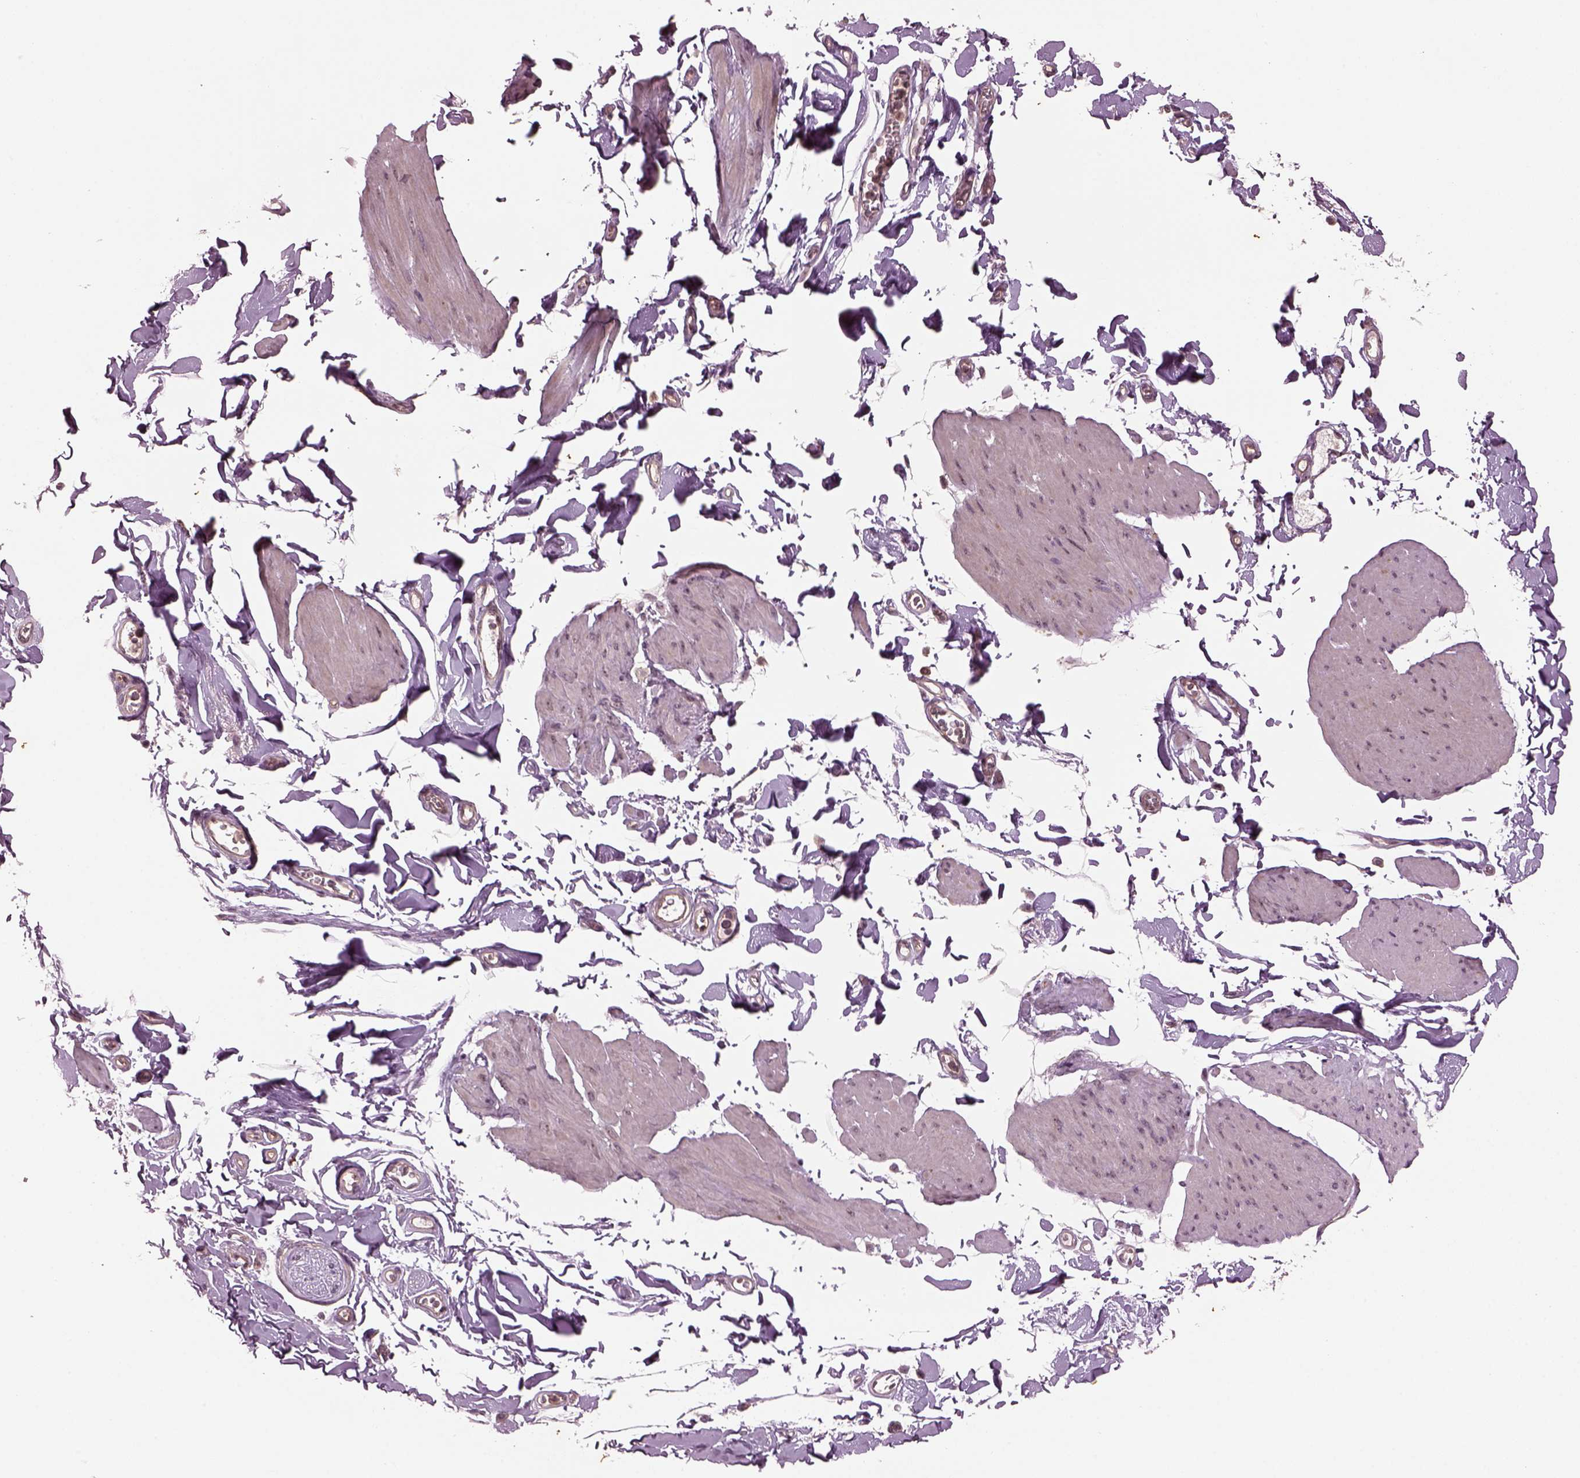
{"staining": {"intensity": "negative", "quantity": "none", "location": "none"}, "tissue": "smooth muscle", "cell_type": "Smooth muscle cells", "image_type": "normal", "snomed": [{"axis": "morphology", "description": "Normal tissue, NOS"}, {"axis": "topography", "description": "Adipose tissue"}, {"axis": "topography", "description": "Smooth muscle"}, {"axis": "topography", "description": "Peripheral nerve tissue"}], "caption": "An image of smooth muscle stained for a protein shows no brown staining in smooth muscle cells. (DAB (3,3'-diaminobenzidine) IHC, high magnification).", "gene": "GNRH1", "patient": {"sex": "male", "age": 83}}